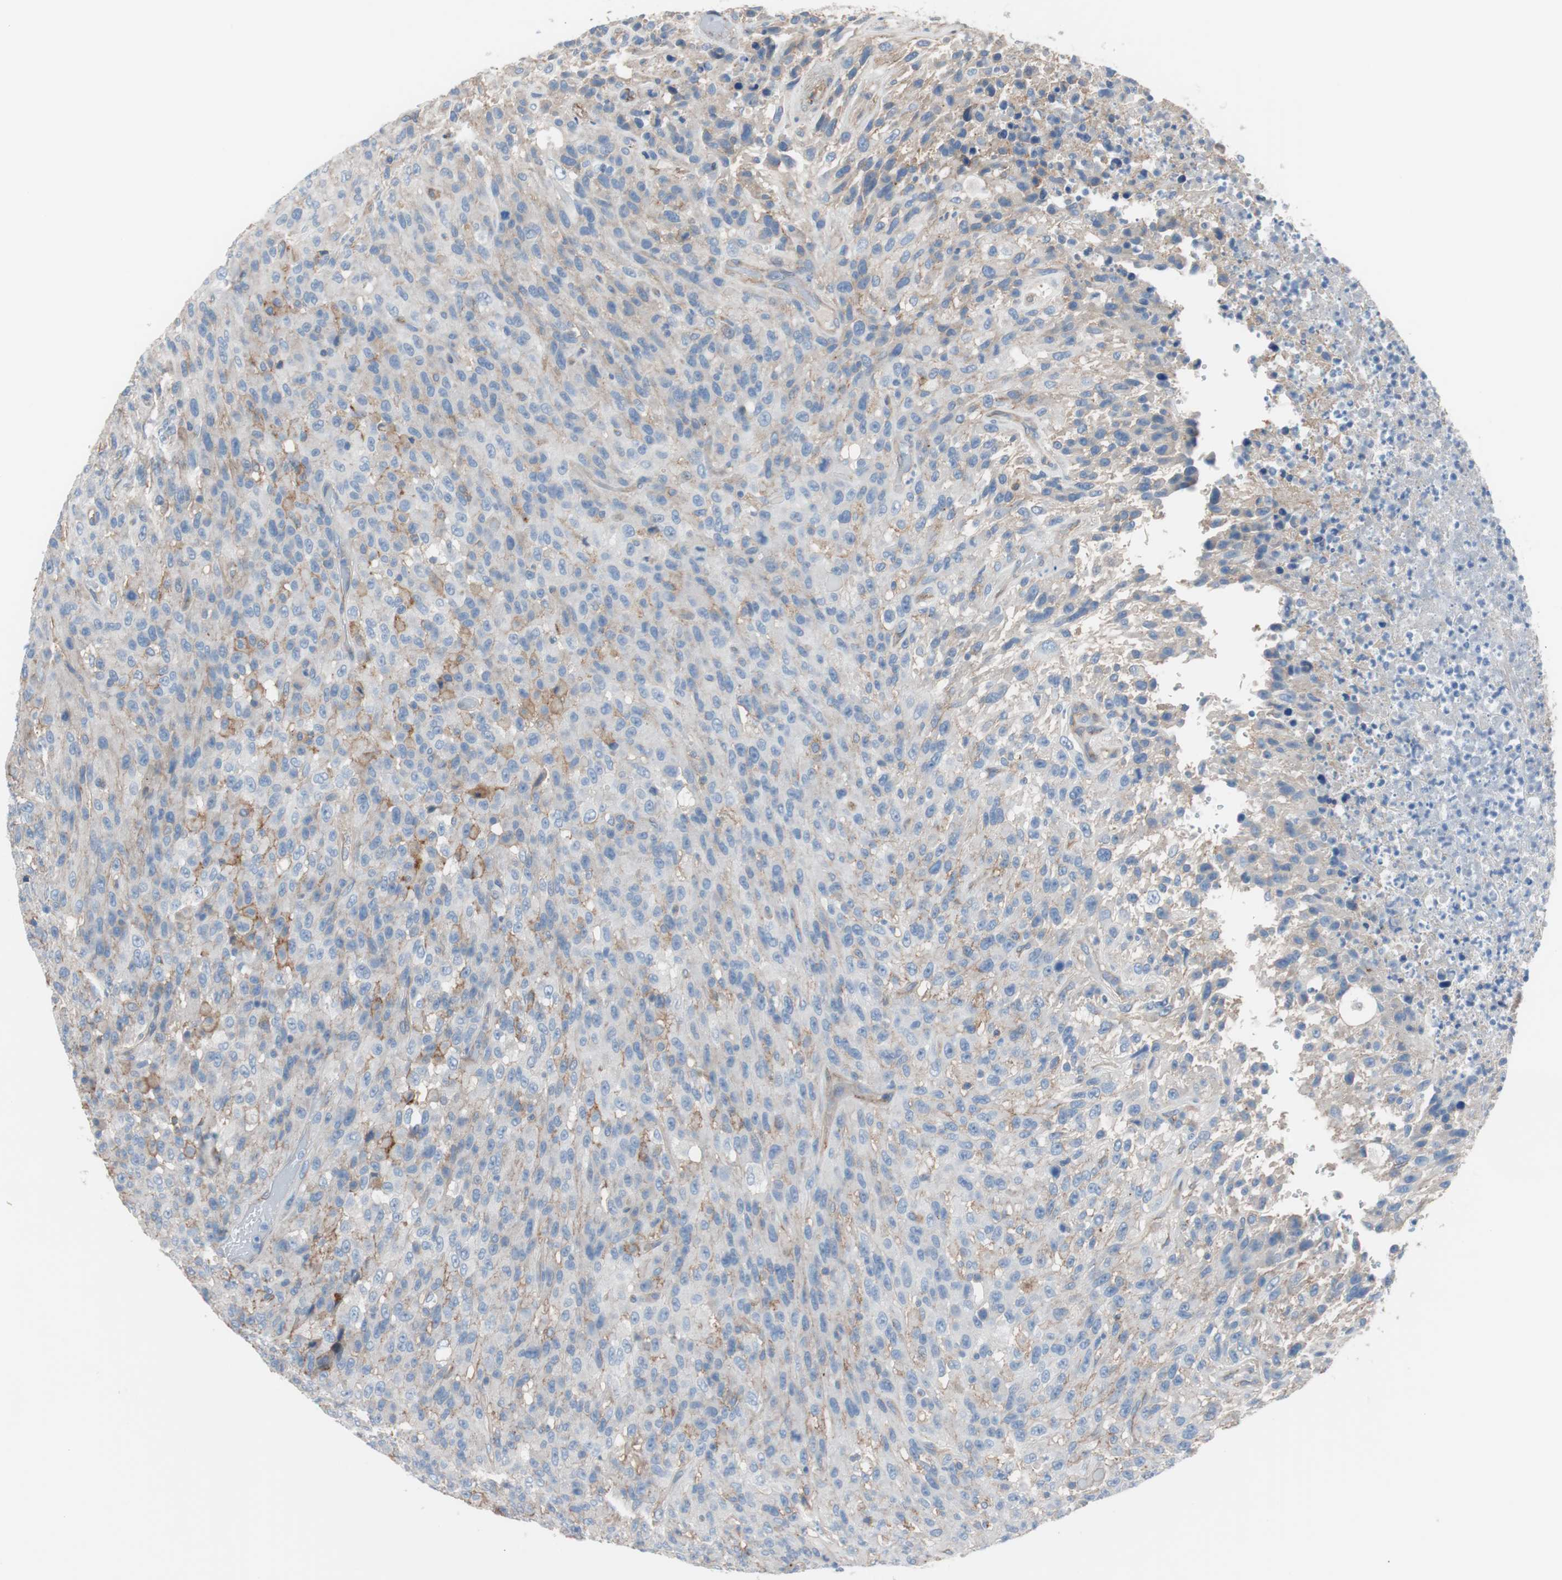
{"staining": {"intensity": "moderate", "quantity": "<25%", "location": "cytoplasmic/membranous"}, "tissue": "urothelial cancer", "cell_type": "Tumor cells", "image_type": "cancer", "snomed": [{"axis": "morphology", "description": "Urothelial carcinoma, High grade"}, {"axis": "topography", "description": "Urinary bladder"}], "caption": "Urothelial cancer stained with a brown dye shows moderate cytoplasmic/membranous positive positivity in about <25% of tumor cells.", "gene": "CD81", "patient": {"sex": "male", "age": 66}}